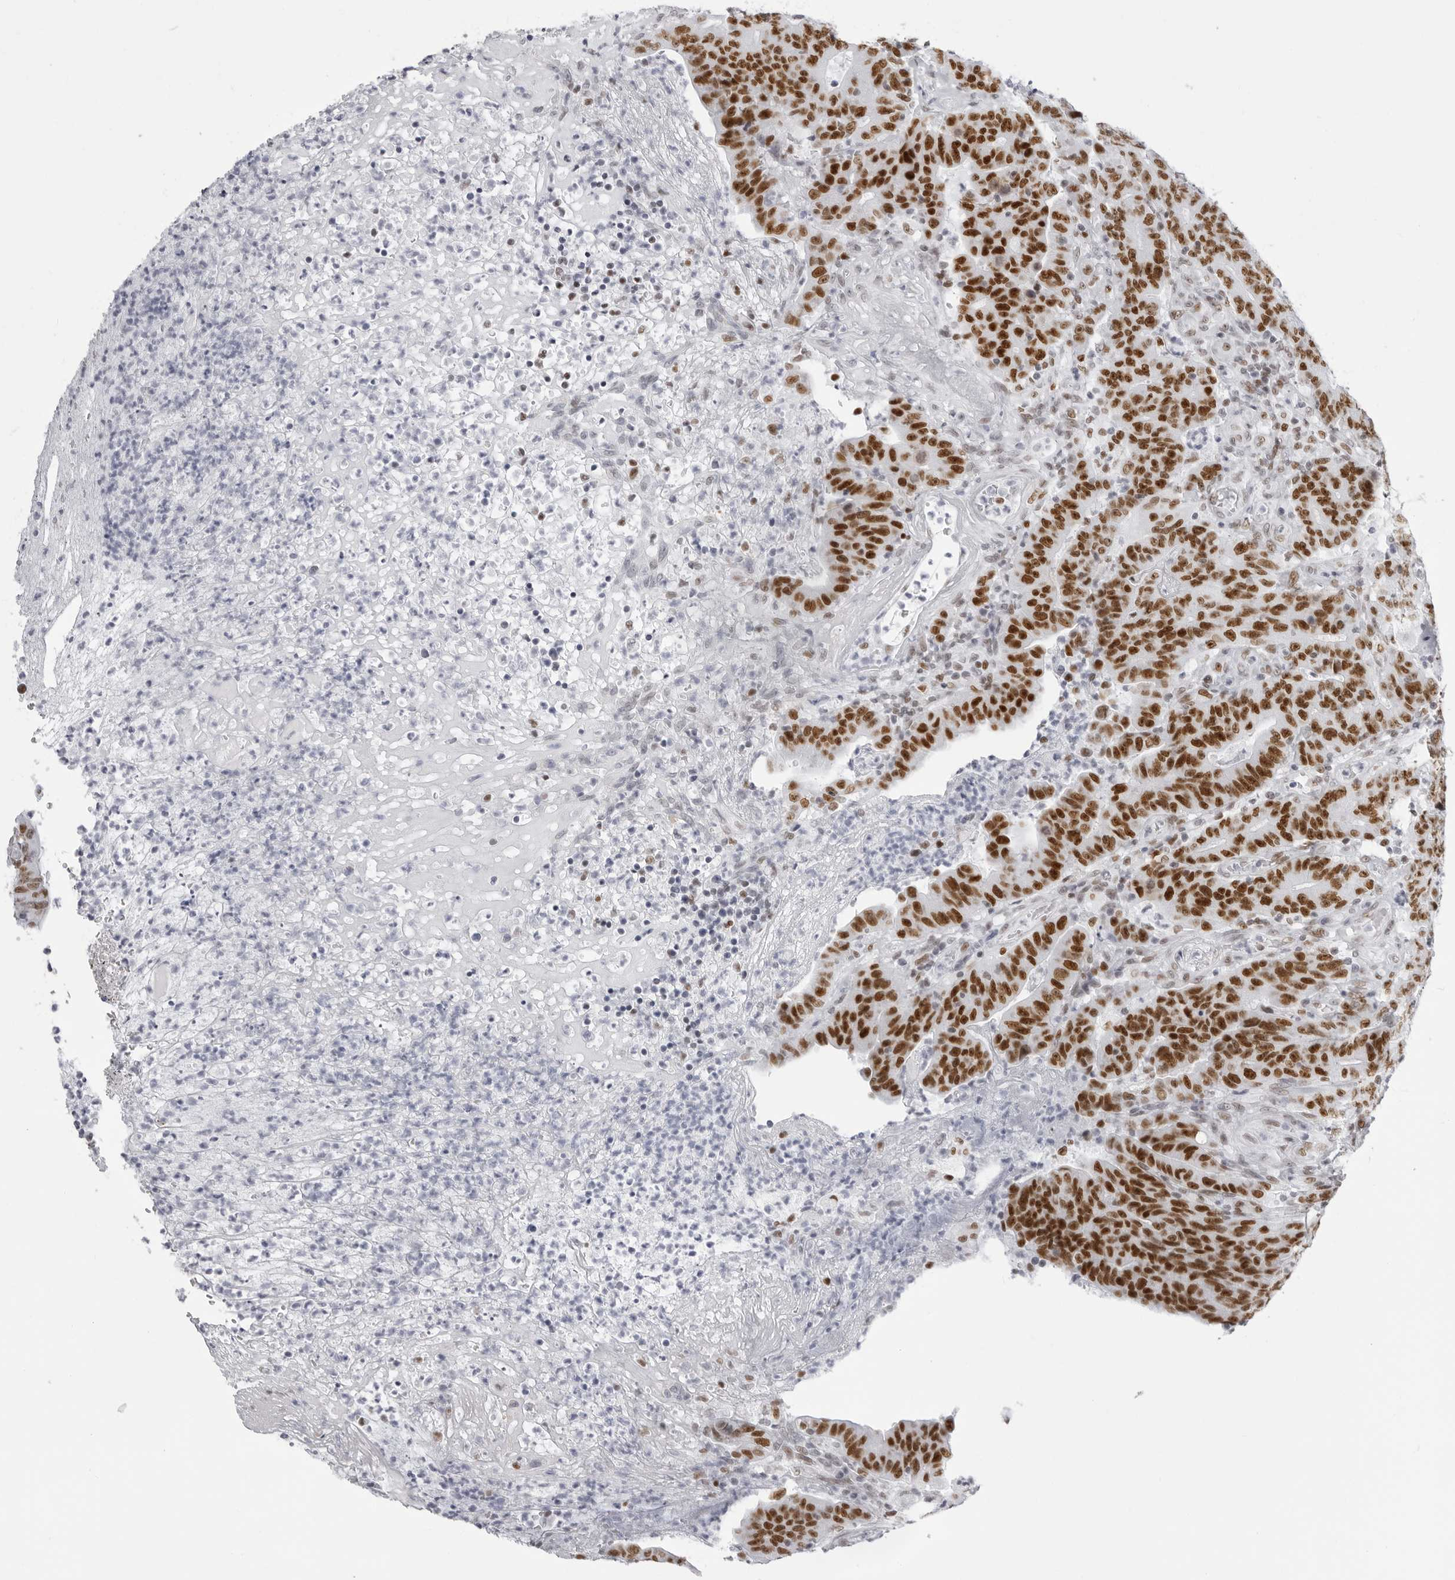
{"staining": {"intensity": "strong", "quantity": ">75%", "location": "nuclear"}, "tissue": "colorectal cancer", "cell_type": "Tumor cells", "image_type": "cancer", "snomed": [{"axis": "morphology", "description": "Normal tissue, NOS"}, {"axis": "morphology", "description": "Adenocarcinoma, NOS"}, {"axis": "topography", "description": "Colon"}], "caption": "This photomicrograph shows immunohistochemistry (IHC) staining of colorectal cancer (adenocarcinoma), with high strong nuclear expression in approximately >75% of tumor cells.", "gene": "IRF2BP2", "patient": {"sex": "female", "age": 75}}